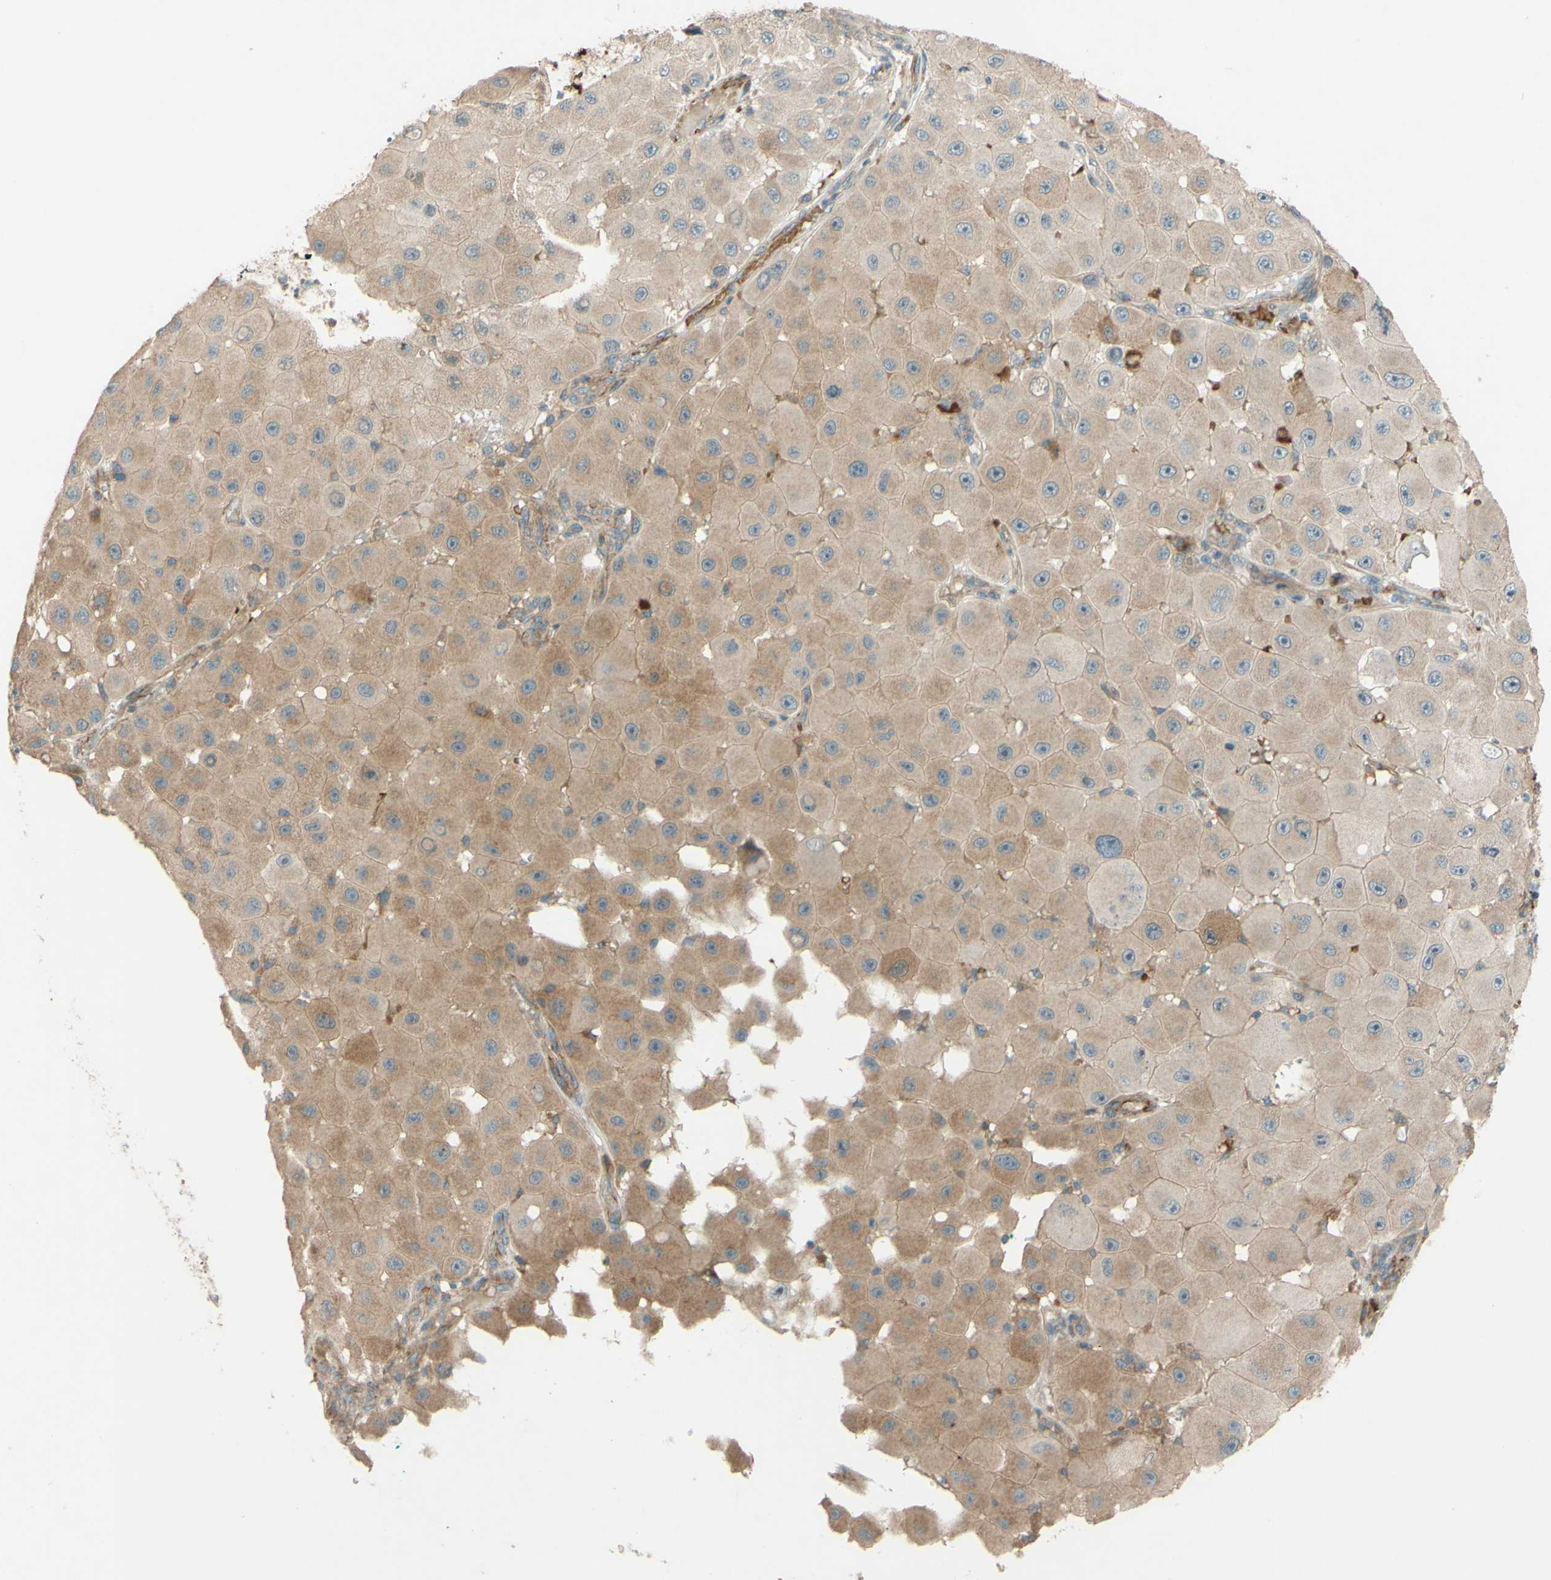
{"staining": {"intensity": "moderate", "quantity": ">75%", "location": "cytoplasmic/membranous"}, "tissue": "melanoma", "cell_type": "Tumor cells", "image_type": "cancer", "snomed": [{"axis": "morphology", "description": "Malignant melanoma, NOS"}, {"axis": "topography", "description": "Skin"}], "caption": "Brown immunohistochemical staining in melanoma exhibits moderate cytoplasmic/membranous positivity in approximately >75% of tumor cells.", "gene": "ADAM17", "patient": {"sex": "female", "age": 81}}